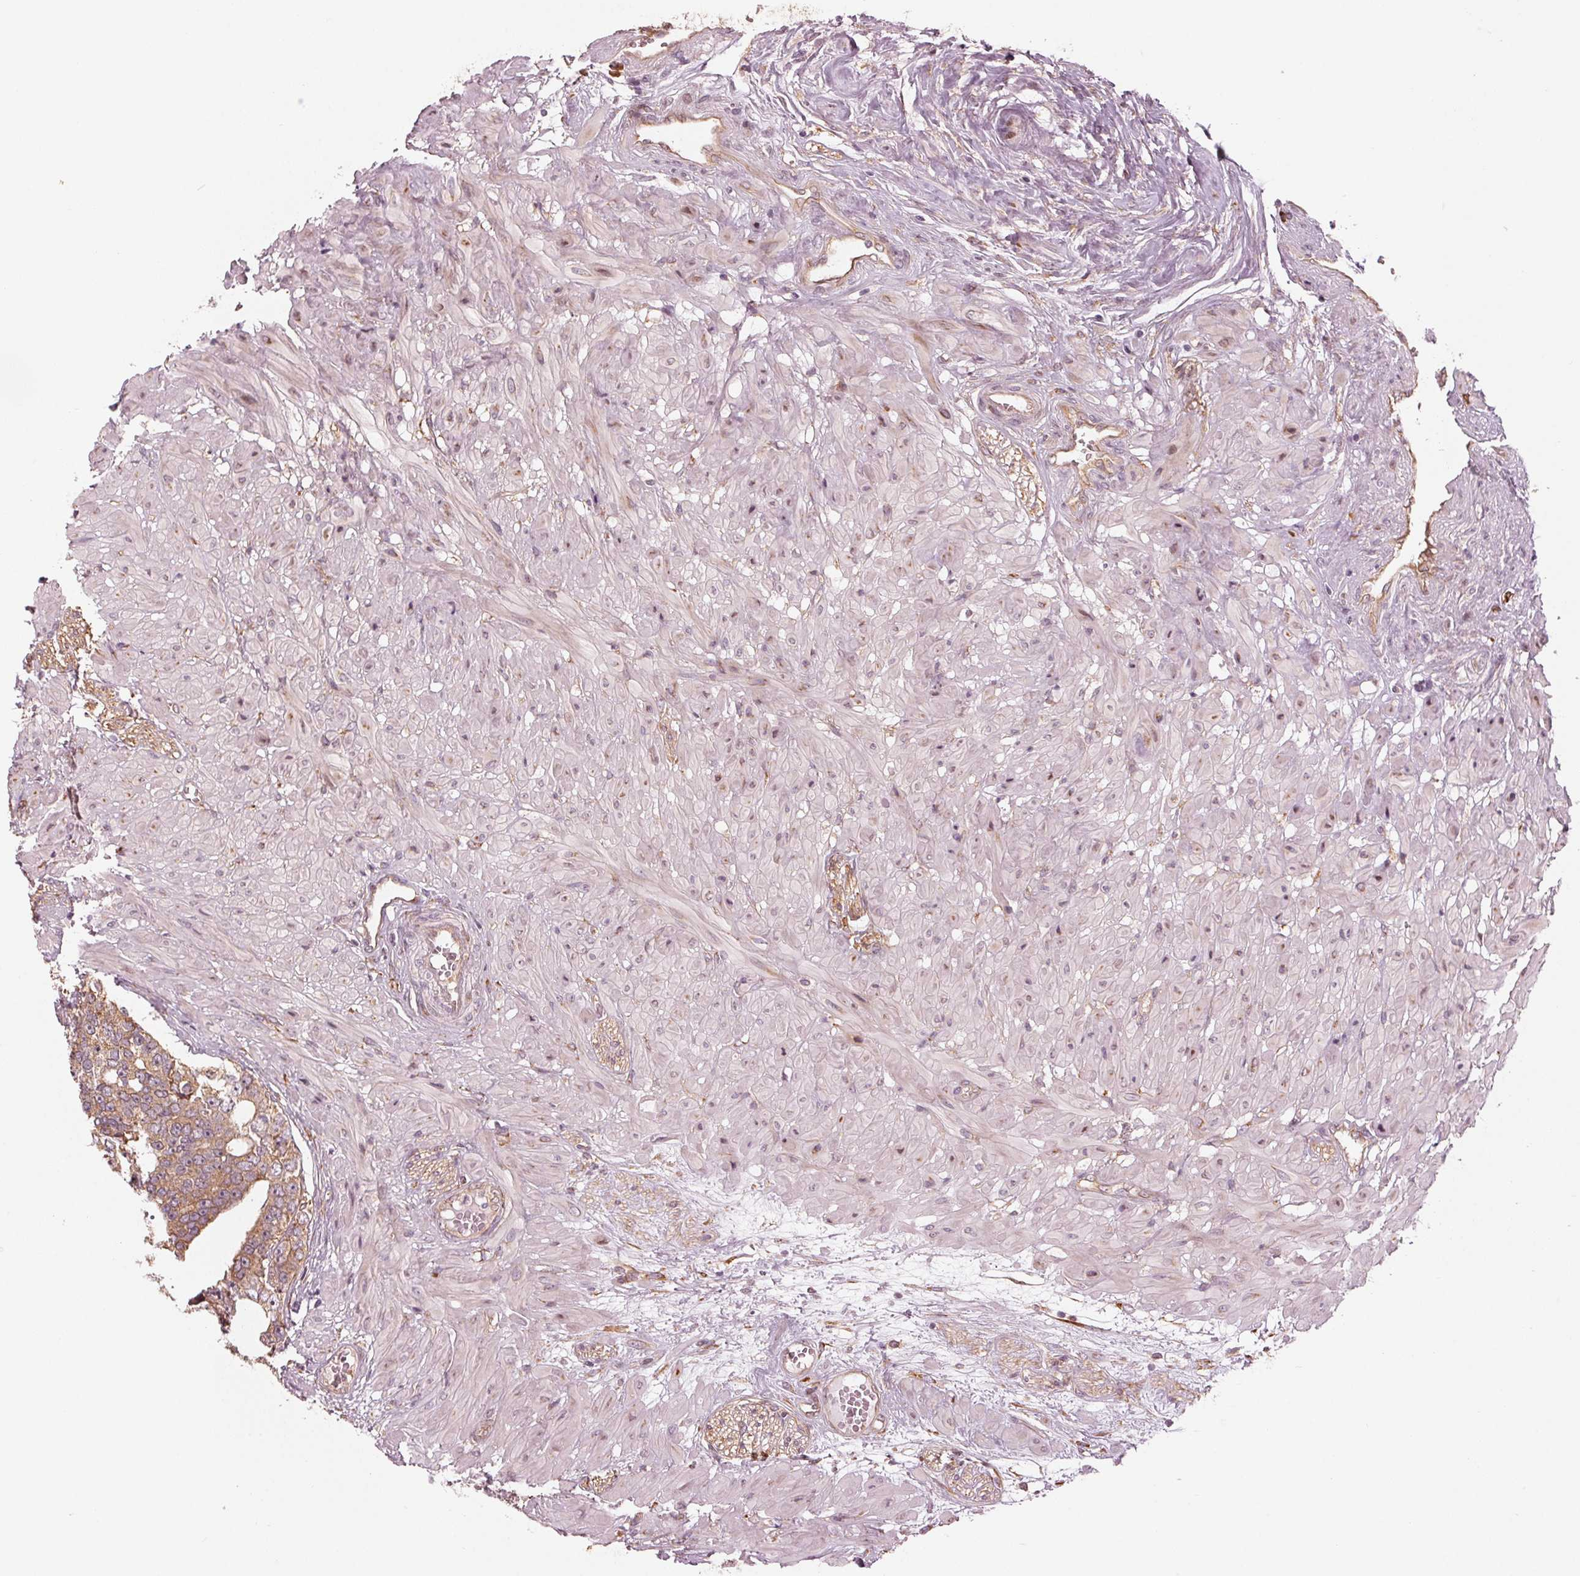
{"staining": {"intensity": "moderate", "quantity": ">75%", "location": "cytoplasmic/membranous"}, "tissue": "prostate cancer", "cell_type": "Tumor cells", "image_type": "cancer", "snomed": [{"axis": "morphology", "description": "Adenocarcinoma, High grade"}, {"axis": "topography", "description": "Prostate"}], "caption": "Prostate adenocarcinoma (high-grade) stained for a protein demonstrates moderate cytoplasmic/membranous positivity in tumor cells.", "gene": "CMIP", "patient": {"sex": "male", "age": 71}}